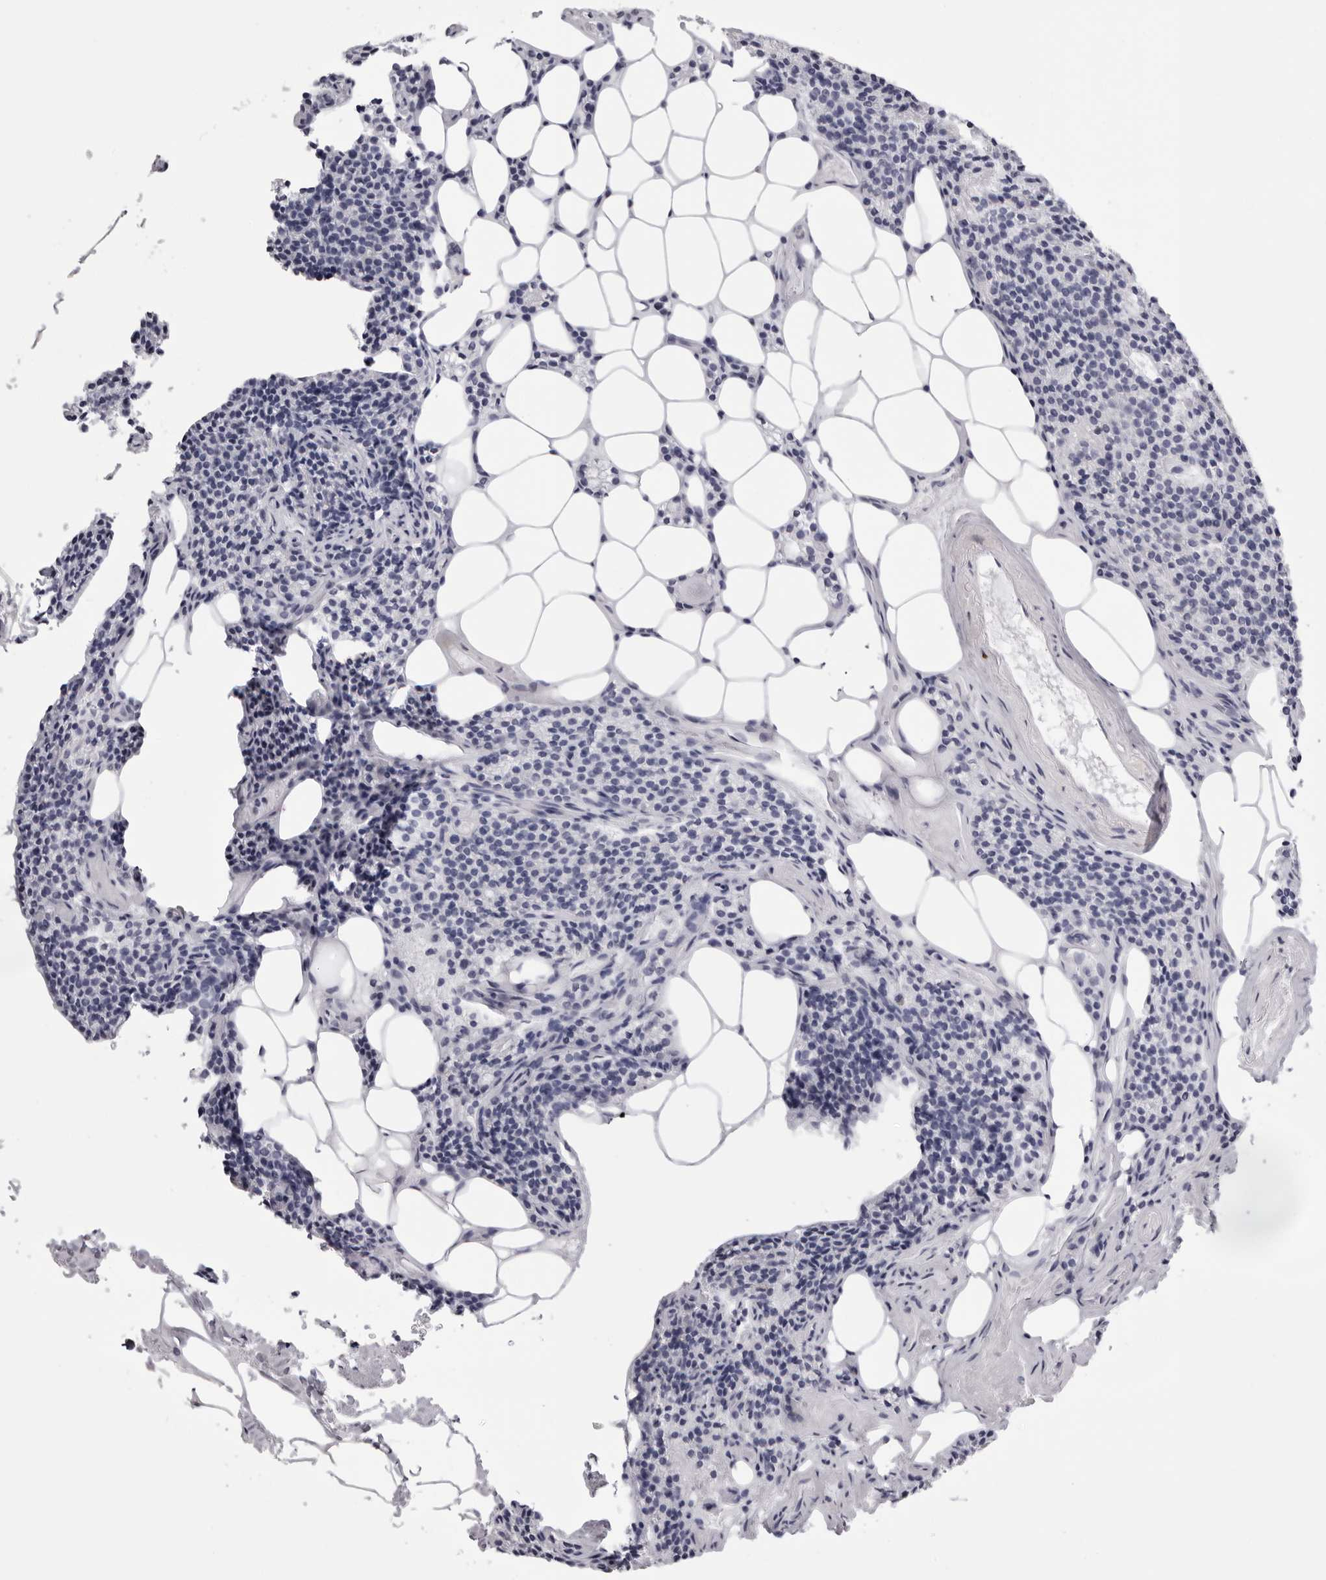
{"staining": {"intensity": "negative", "quantity": "none", "location": "none"}, "tissue": "parathyroid gland", "cell_type": "Glandular cells", "image_type": "normal", "snomed": [{"axis": "morphology", "description": "Normal tissue, NOS"}, {"axis": "topography", "description": "Parathyroid gland"}], "caption": "The histopathology image shows no staining of glandular cells in unremarkable parathyroid gland.", "gene": "TMOD4", "patient": {"sex": "female", "age": 71}}